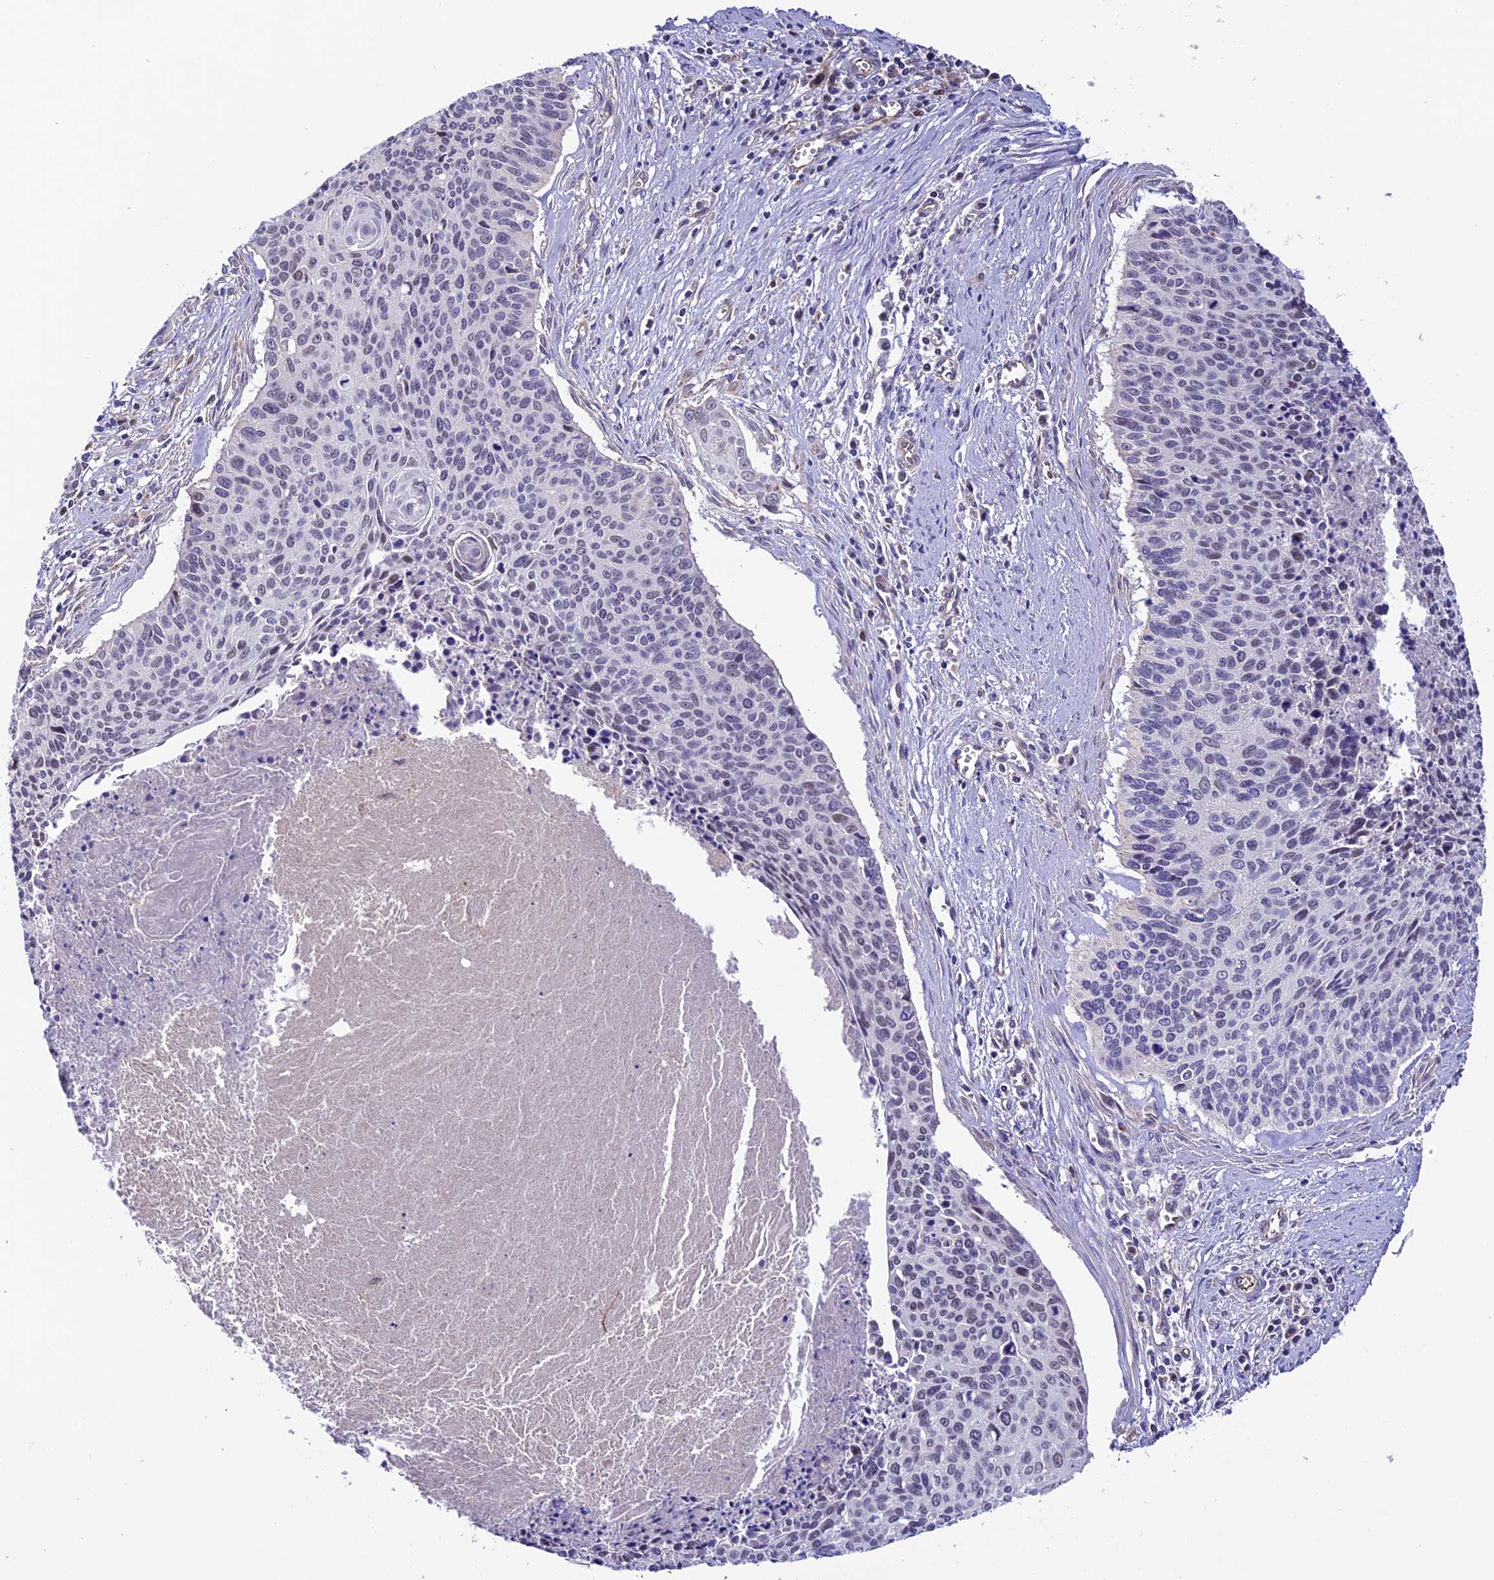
{"staining": {"intensity": "weak", "quantity": "<25%", "location": "nuclear"}, "tissue": "cervical cancer", "cell_type": "Tumor cells", "image_type": "cancer", "snomed": [{"axis": "morphology", "description": "Squamous cell carcinoma, NOS"}, {"axis": "topography", "description": "Cervix"}], "caption": "DAB immunohistochemical staining of cervical cancer displays no significant staining in tumor cells.", "gene": "PDILT", "patient": {"sex": "female", "age": 55}}